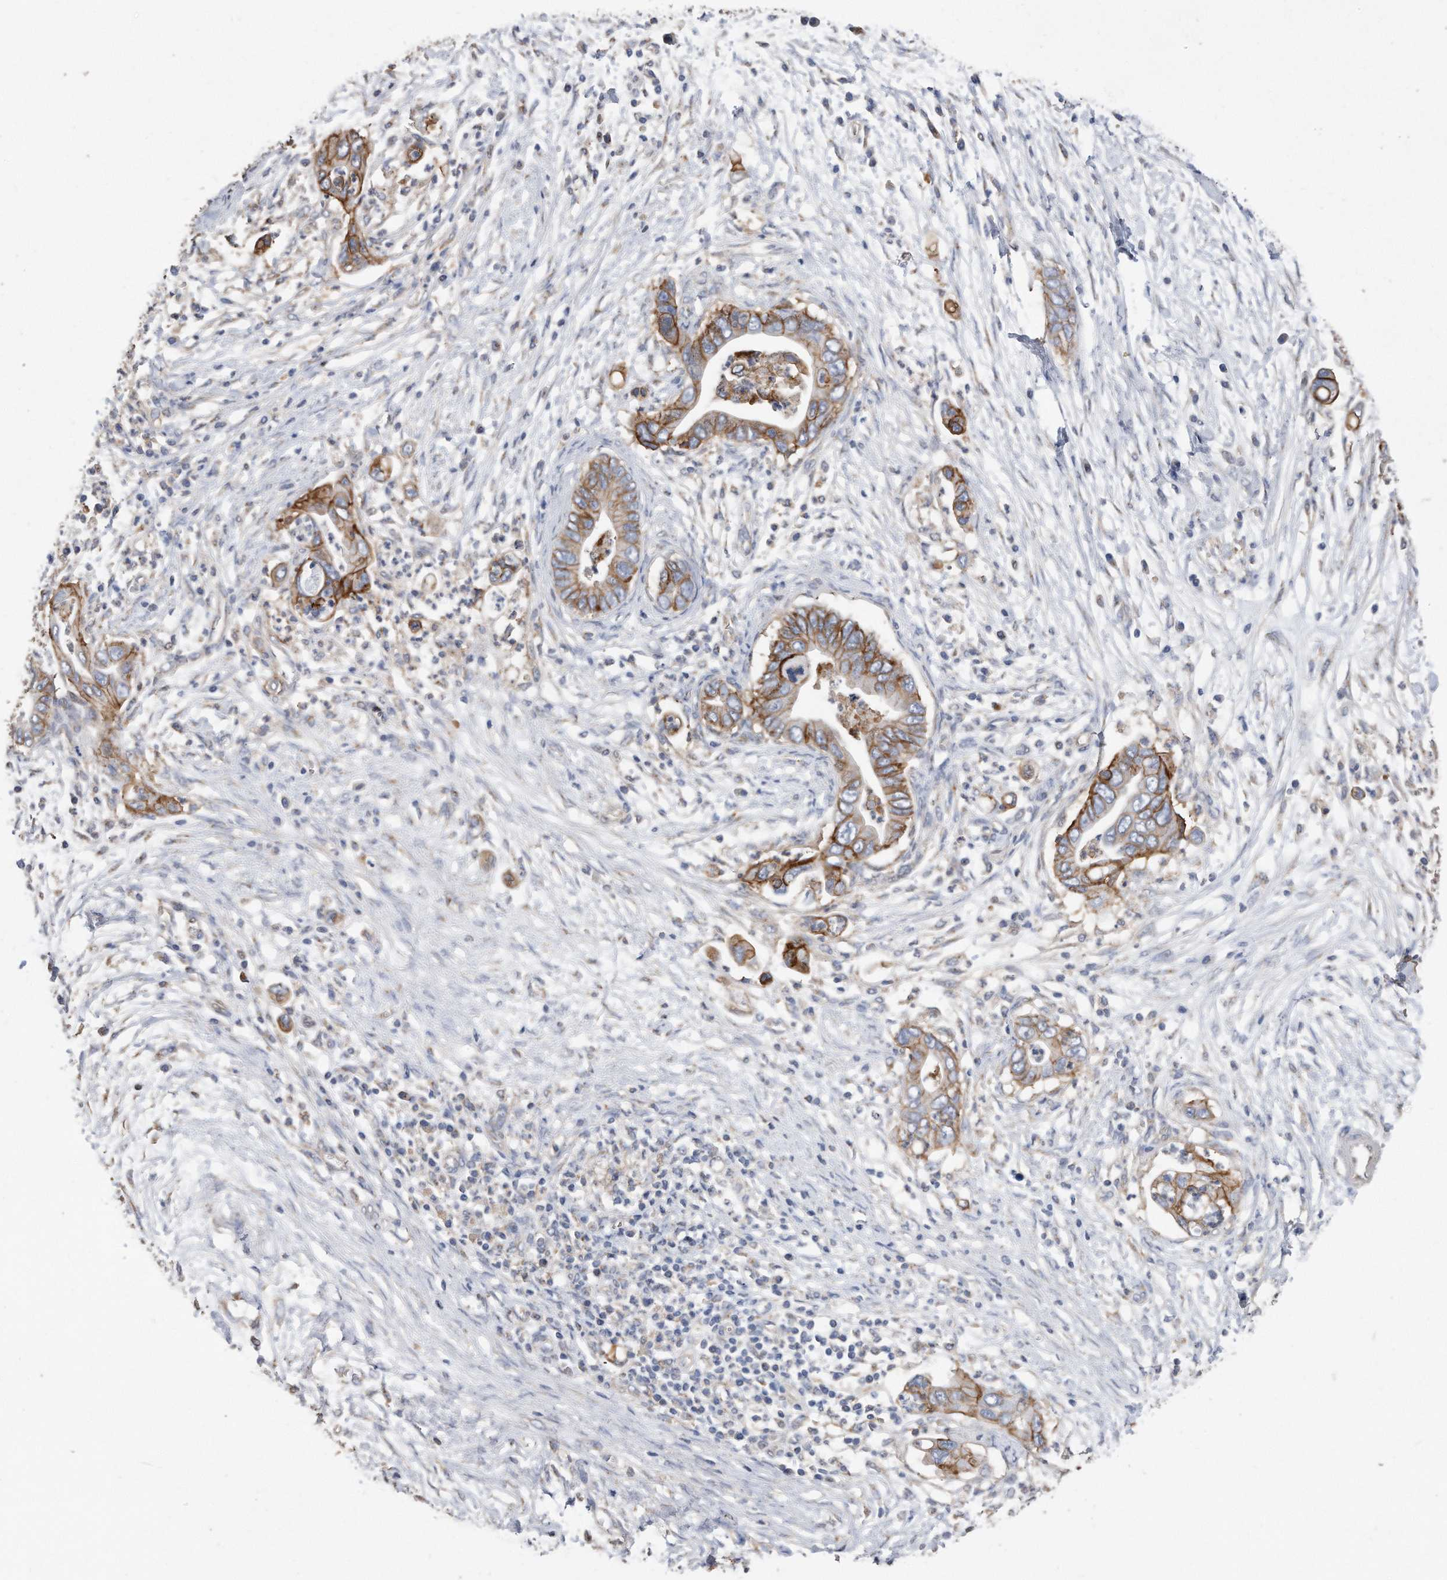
{"staining": {"intensity": "moderate", "quantity": ">75%", "location": "cytoplasmic/membranous"}, "tissue": "pancreatic cancer", "cell_type": "Tumor cells", "image_type": "cancer", "snomed": [{"axis": "morphology", "description": "Adenocarcinoma, NOS"}, {"axis": "topography", "description": "Pancreas"}], "caption": "Pancreatic adenocarcinoma stained for a protein (brown) exhibits moderate cytoplasmic/membranous positive expression in approximately >75% of tumor cells.", "gene": "CDCP1", "patient": {"sex": "male", "age": 75}}